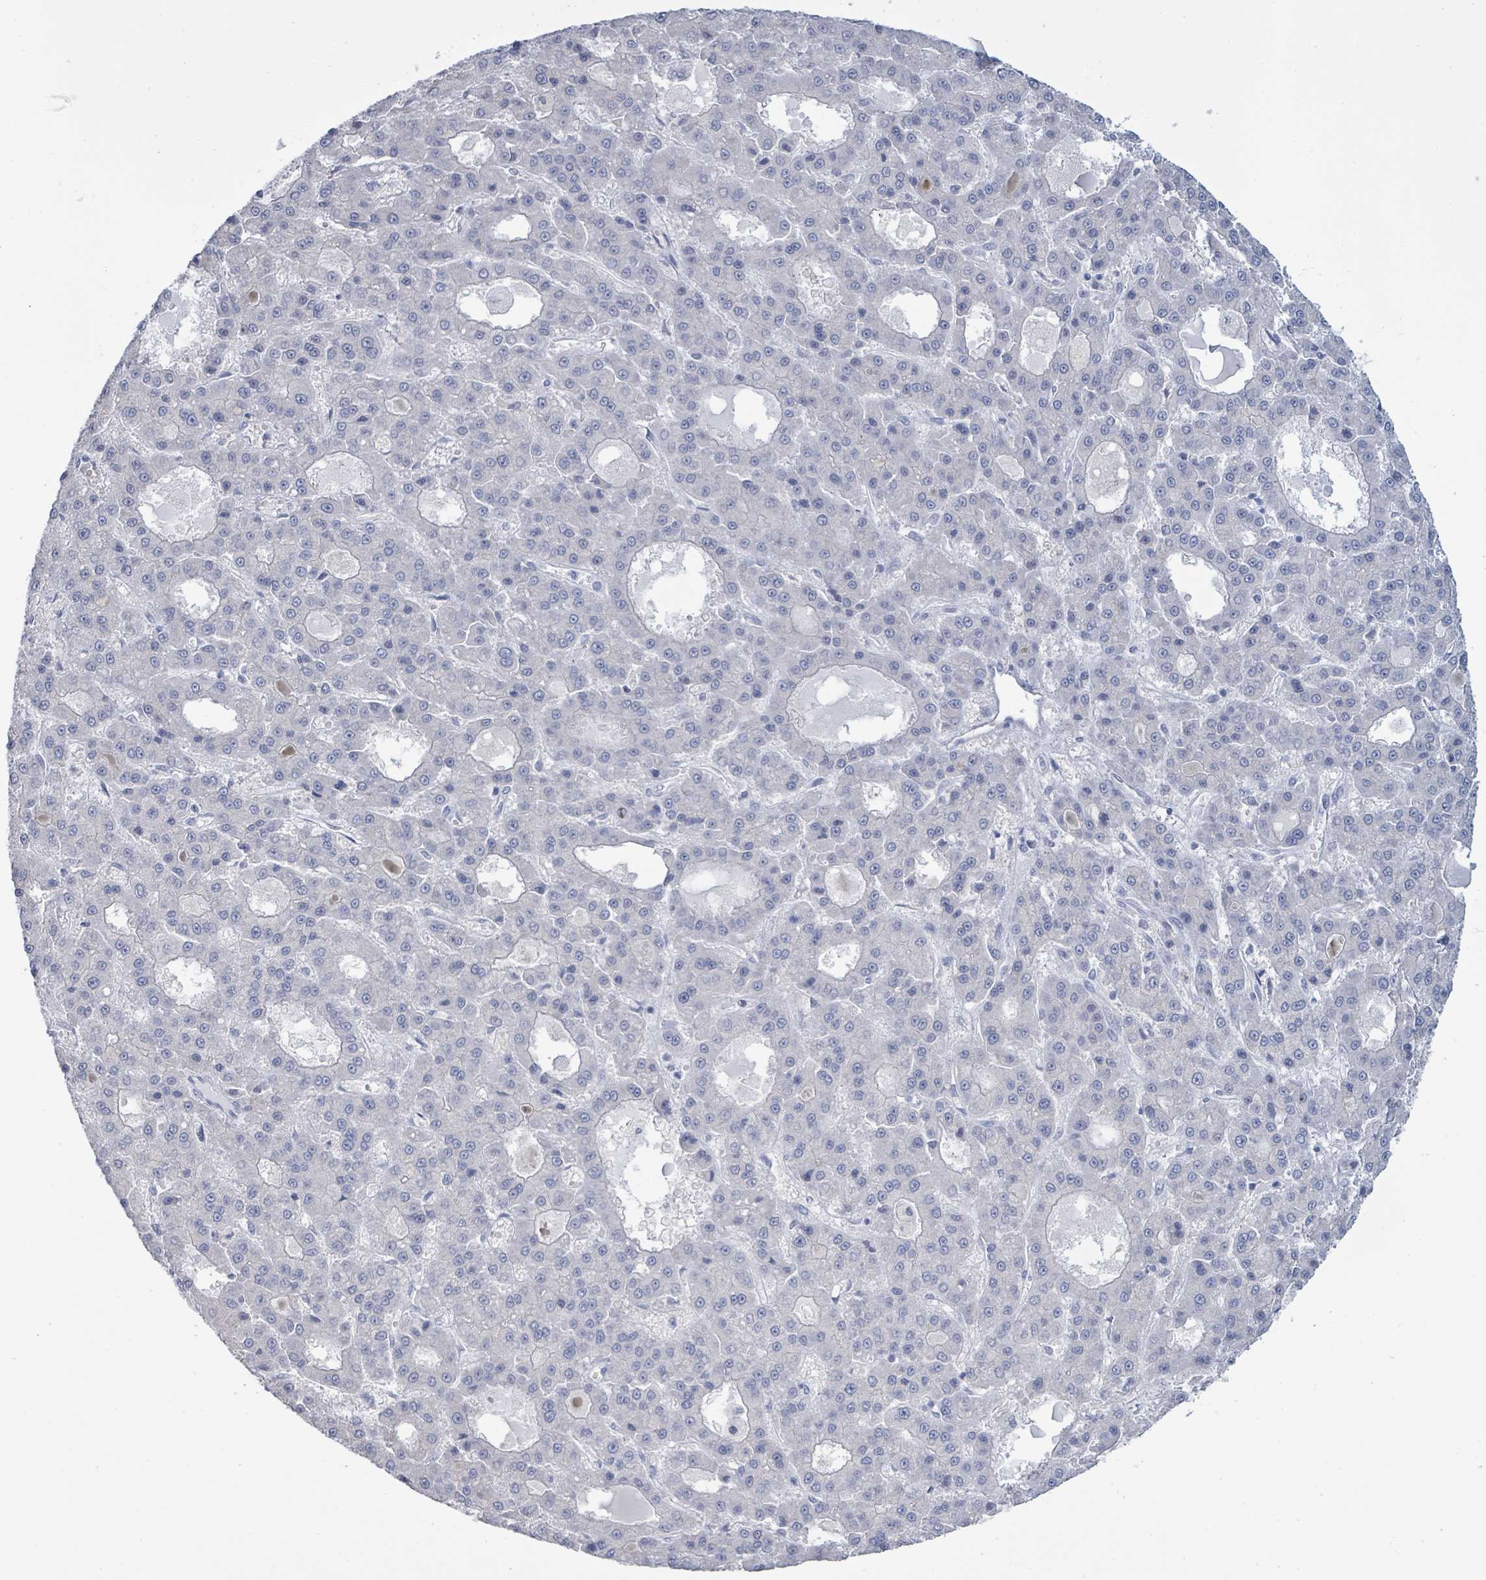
{"staining": {"intensity": "negative", "quantity": "none", "location": "none"}, "tissue": "liver cancer", "cell_type": "Tumor cells", "image_type": "cancer", "snomed": [{"axis": "morphology", "description": "Carcinoma, Hepatocellular, NOS"}, {"axis": "topography", "description": "Liver"}], "caption": "An IHC image of liver cancer (hepatocellular carcinoma) is shown. There is no staining in tumor cells of liver cancer (hepatocellular carcinoma).", "gene": "PGA3", "patient": {"sex": "male", "age": 70}}